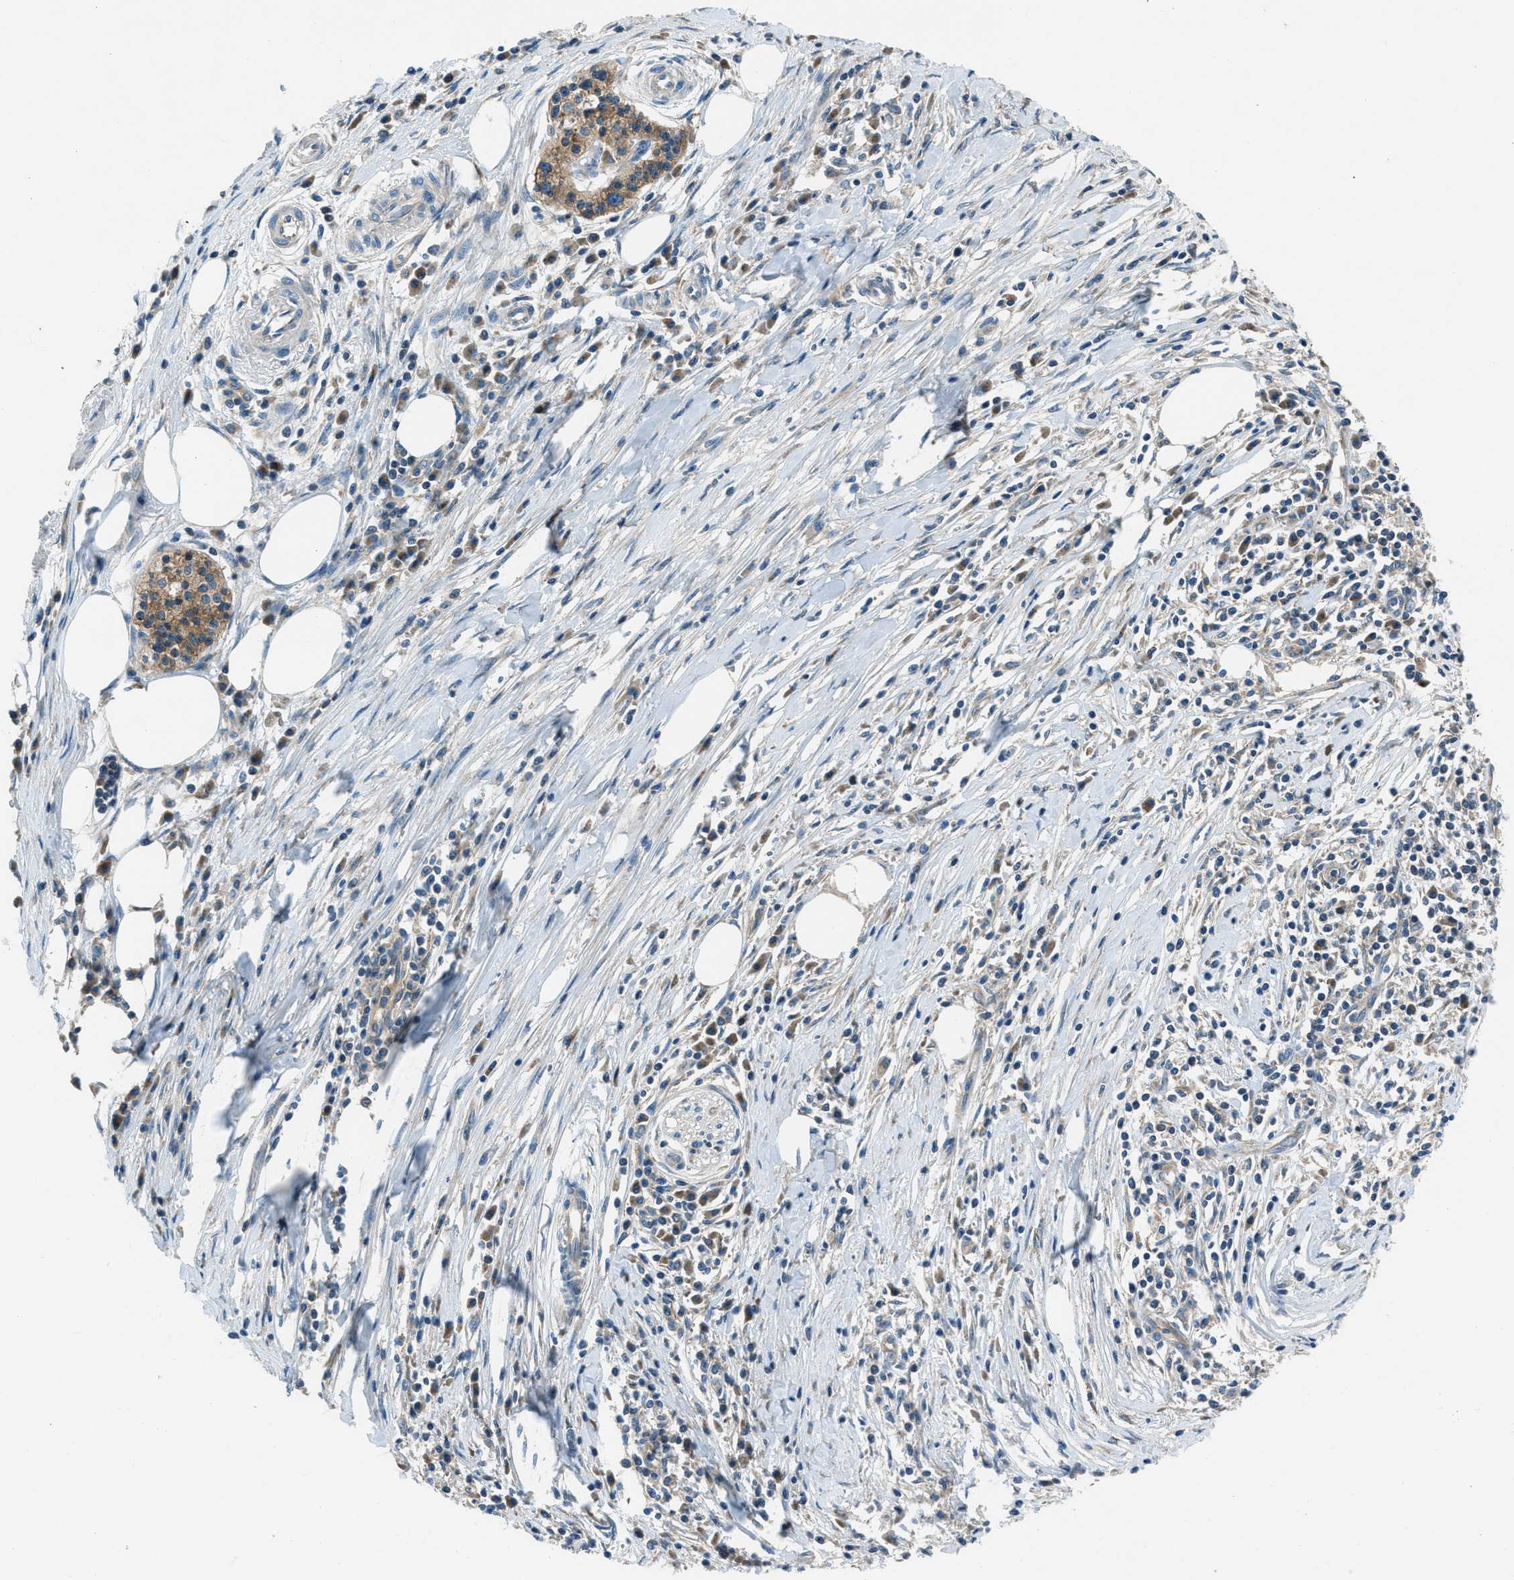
{"staining": {"intensity": "weak", "quantity": ">75%", "location": "cytoplasmic/membranous"}, "tissue": "pancreatic cancer", "cell_type": "Tumor cells", "image_type": "cancer", "snomed": [{"axis": "morphology", "description": "Adenocarcinoma, NOS"}, {"axis": "topography", "description": "Pancreas"}], "caption": "The photomicrograph exhibits a brown stain indicating the presence of a protein in the cytoplasmic/membranous of tumor cells in pancreatic cancer. Using DAB (3,3'-diaminobenzidine) (brown) and hematoxylin (blue) stains, captured at high magnification using brightfield microscopy.", "gene": "ARFGAP2", "patient": {"sex": "female", "age": 70}}